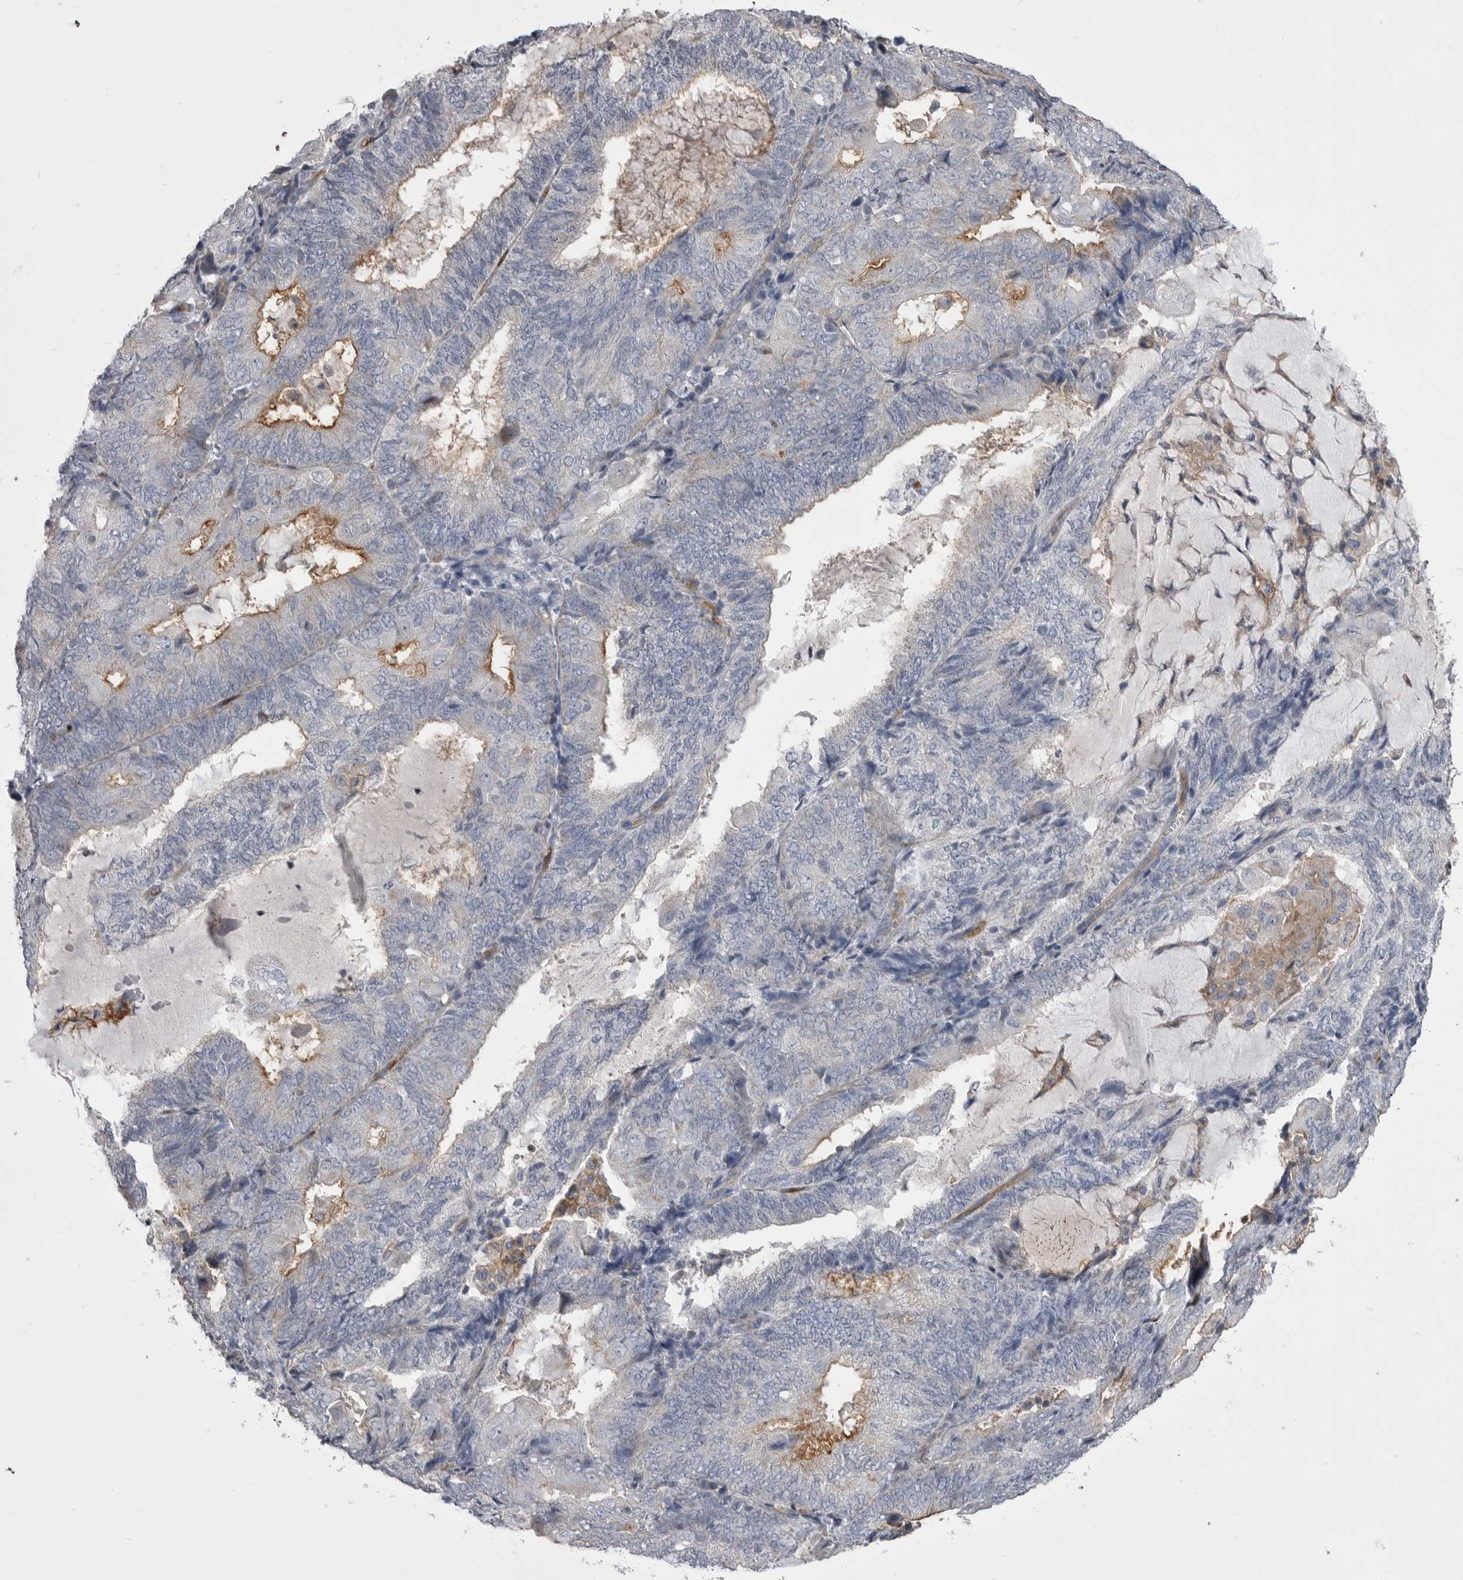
{"staining": {"intensity": "moderate", "quantity": "<25%", "location": "cytoplasmic/membranous"}, "tissue": "endometrial cancer", "cell_type": "Tumor cells", "image_type": "cancer", "snomed": [{"axis": "morphology", "description": "Adenocarcinoma, NOS"}, {"axis": "topography", "description": "Endometrium"}], "caption": "Tumor cells demonstrate low levels of moderate cytoplasmic/membranous positivity in approximately <25% of cells in human endometrial adenocarcinoma.", "gene": "OPLAH", "patient": {"sex": "female", "age": 81}}